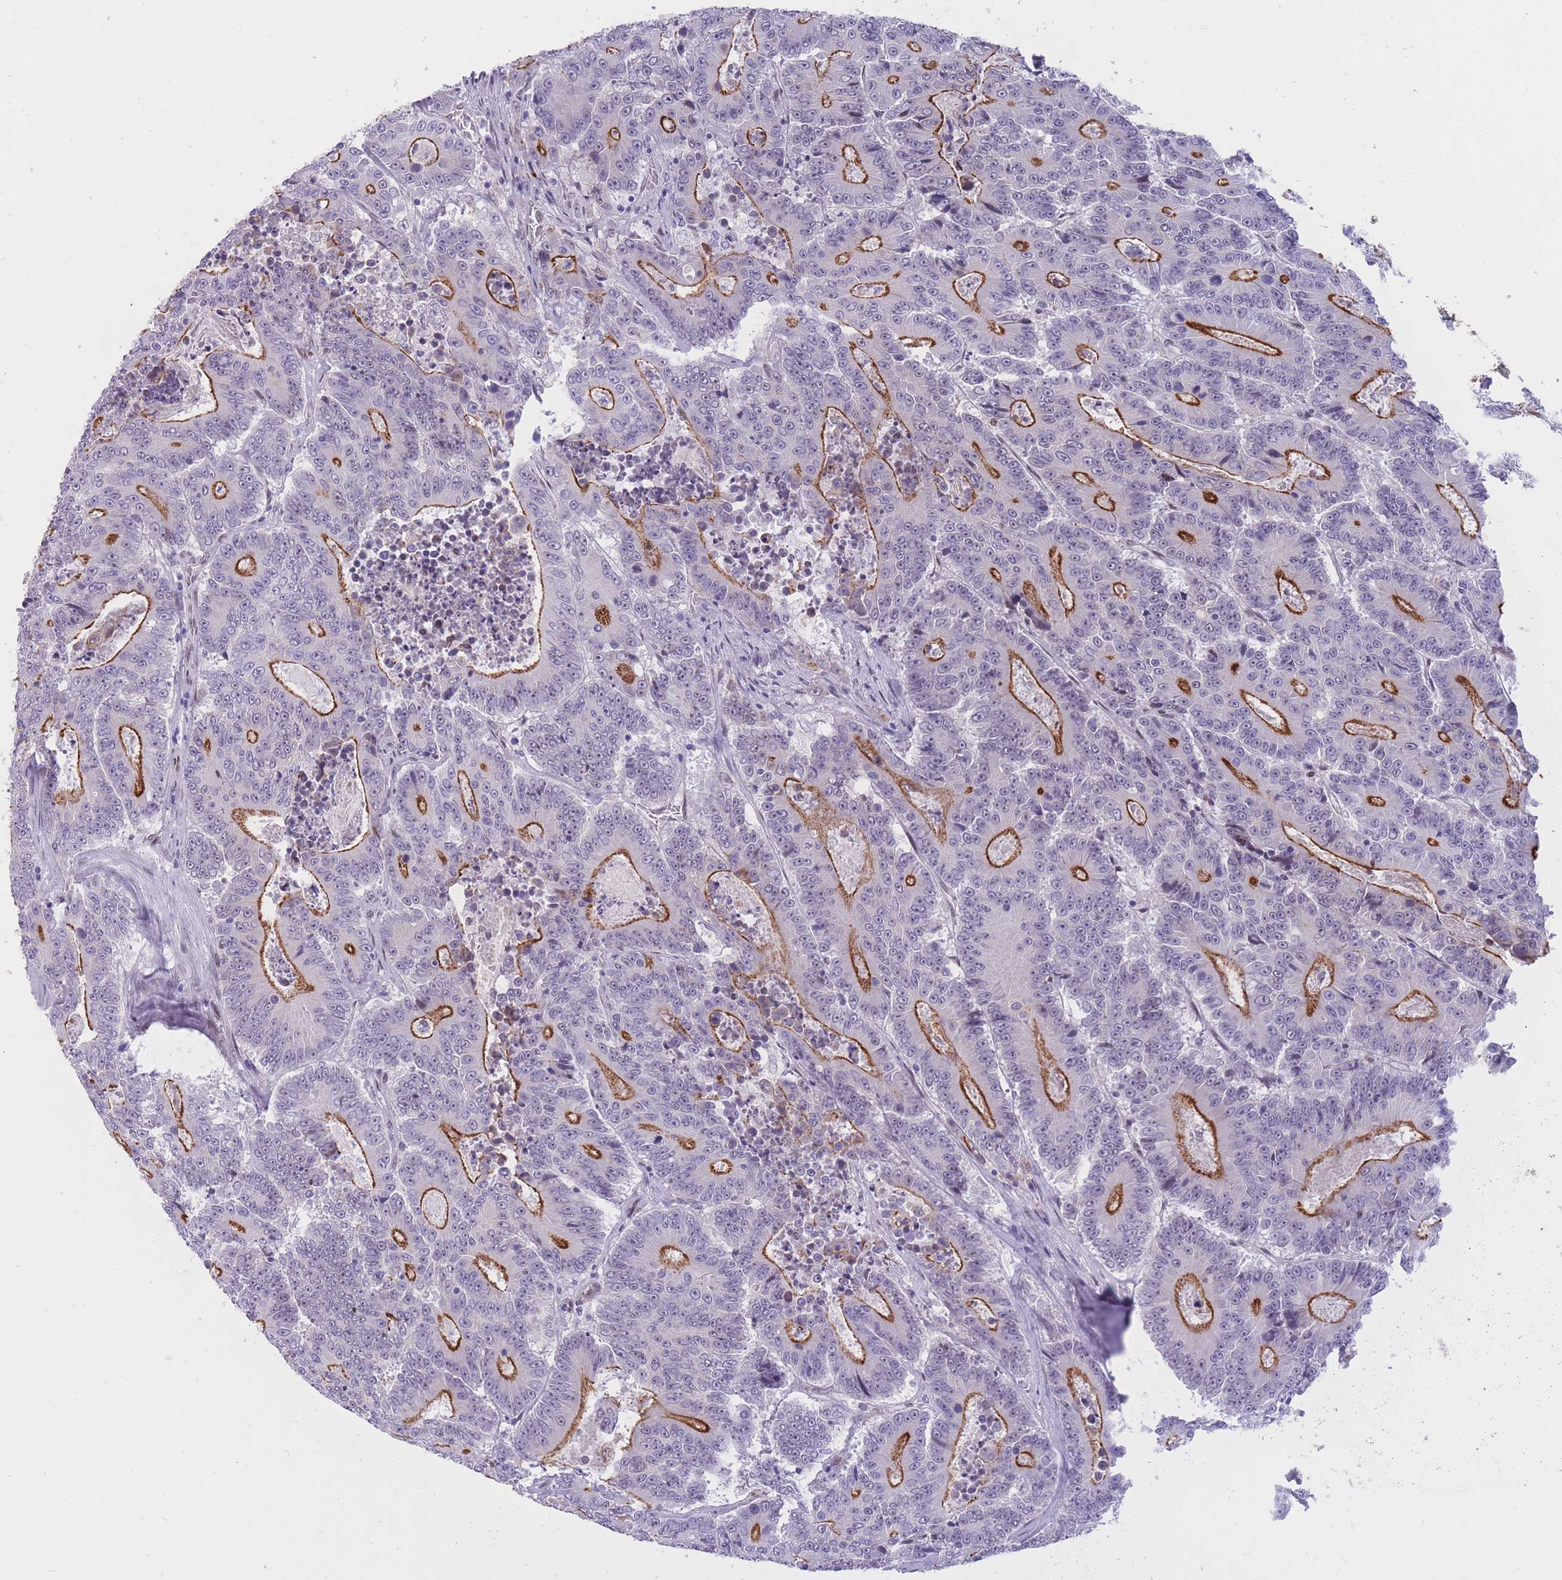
{"staining": {"intensity": "strong", "quantity": "25%-75%", "location": "cytoplasmic/membranous"}, "tissue": "colorectal cancer", "cell_type": "Tumor cells", "image_type": "cancer", "snomed": [{"axis": "morphology", "description": "Adenocarcinoma, NOS"}, {"axis": "topography", "description": "Colon"}], "caption": "About 25%-75% of tumor cells in human adenocarcinoma (colorectal) demonstrate strong cytoplasmic/membranous protein positivity as visualized by brown immunohistochemical staining.", "gene": "HOOK2", "patient": {"sex": "male", "age": 83}}